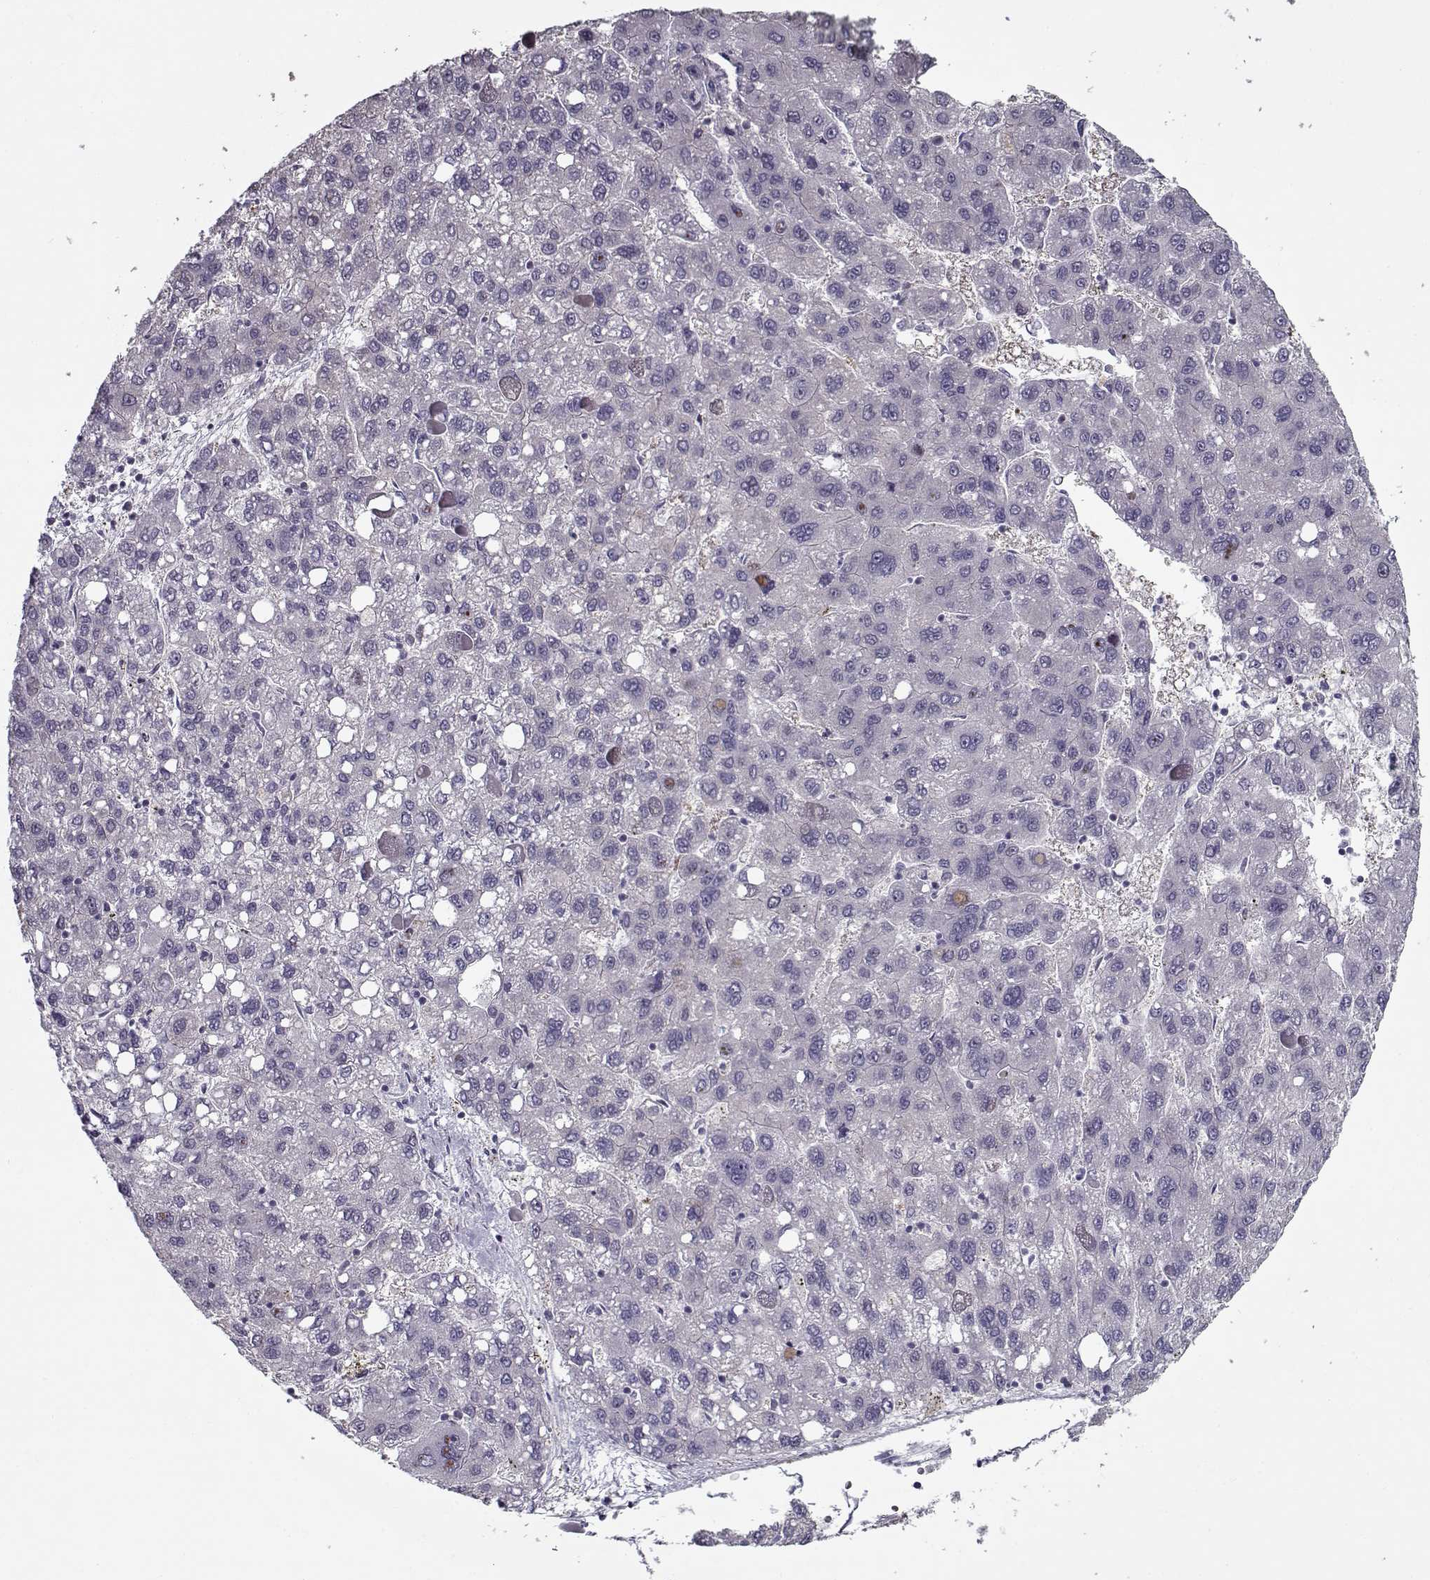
{"staining": {"intensity": "negative", "quantity": "none", "location": "none"}, "tissue": "liver cancer", "cell_type": "Tumor cells", "image_type": "cancer", "snomed": [{"axis": "morphology", "description": "Carcinoma, Hepatocellular, NOS"}, {"axis": "topography", "description": "Liver"}], "caption": "DAB immunohistochemical staining of human liver cancer demonstrates no significant staining in tumor cells.", "gene": "SEC16B", "patient": {"sex": "female", "age": 82}}